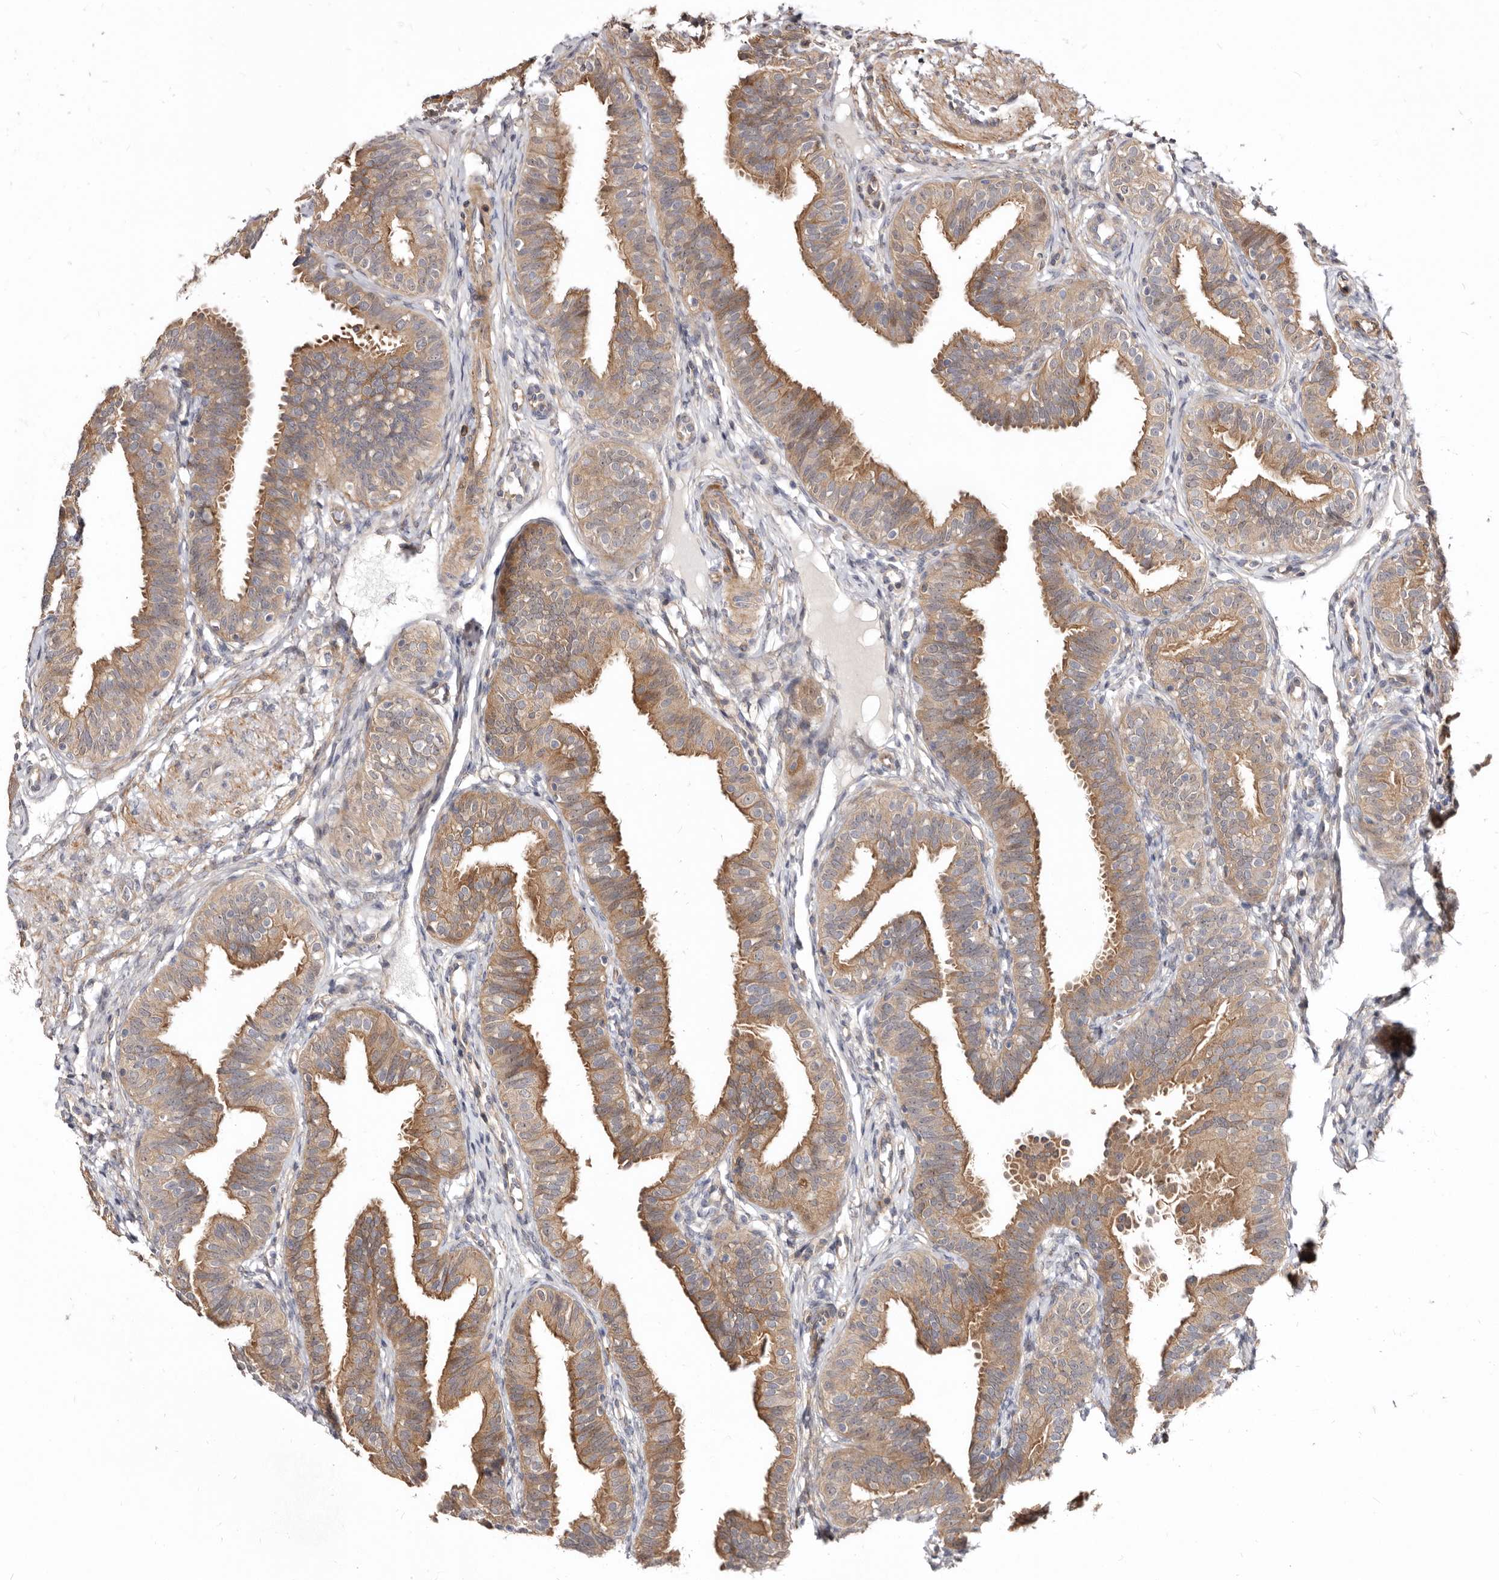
{"staining": {"intensity": "moderate", "quantity": ">75%", "location": "cytoplasmic/membranous"}, "tissue": "fallopian tube", "cell_type": "Glandular cells", "image_type": "normal", "snomed": [{"axis": "morphology", "description": "Normal tissue, NOS"}, {"axis": "topography", "description": "Fallopian tube"}], "caption": "A brown stain shows moderate cytoplasmic/membranous positivity of a protein in glandular cells of unremarkable human fallopian tube.", "gene": "GPATCH4", "patient": {"sex": "female", "age": 35}}